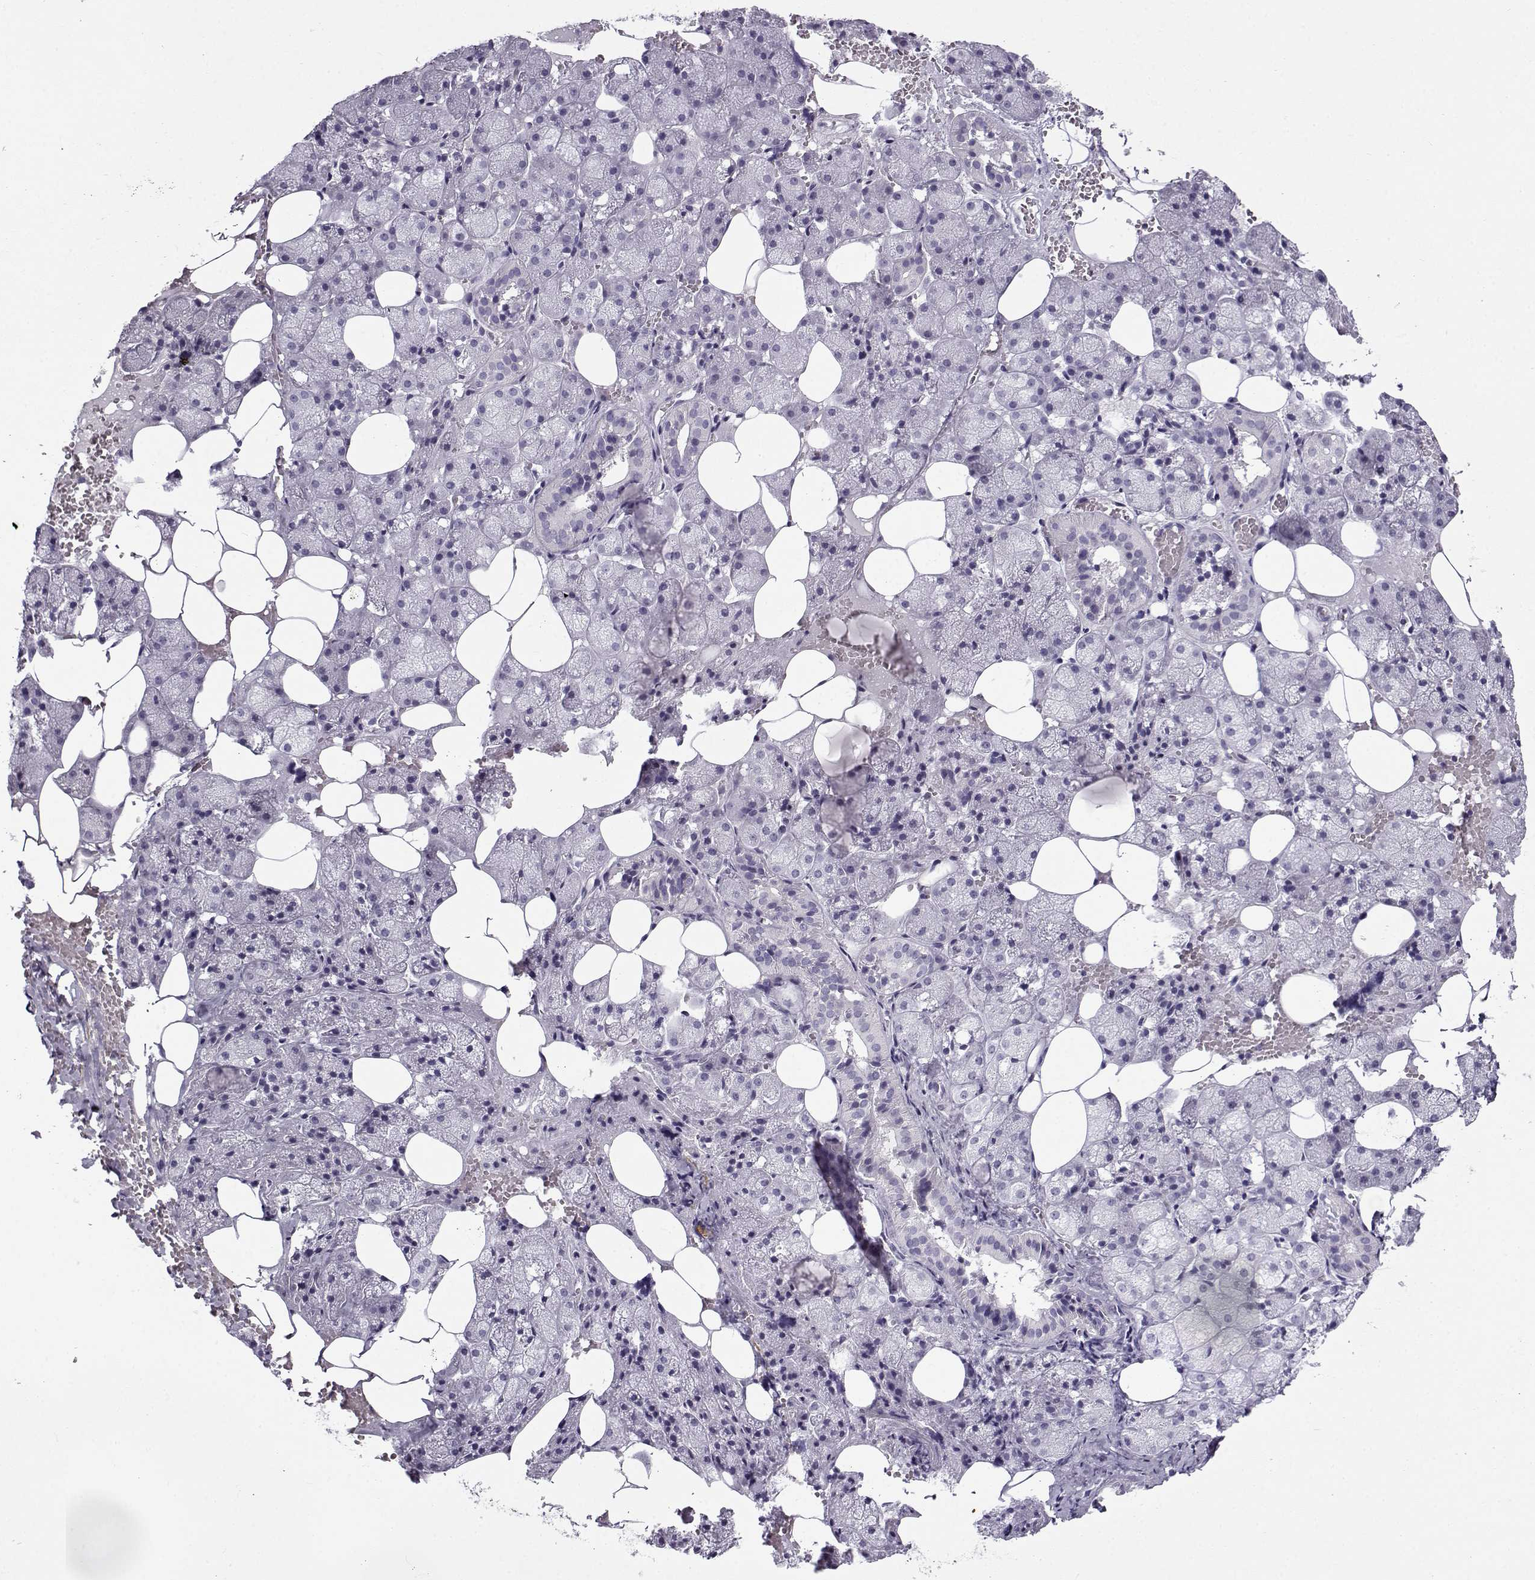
{"staining": {"intensity": "negative", "quantity": "none", "location": "none"}, "tissue": "salivary gland", "cell_type": "Glandular cells", "image_type": "normal", "snomed": [{"axis": "morphology", "description": "Normal tissue, NOS"}, {"axis": "topography", "description": "Salivary gland"}], "caption": "This is an IHC image of normal human salivary gland. There is no expression in glandular cells.", "gene": "GTSF1L", "patient": {"sex": "male", "age": 38}}